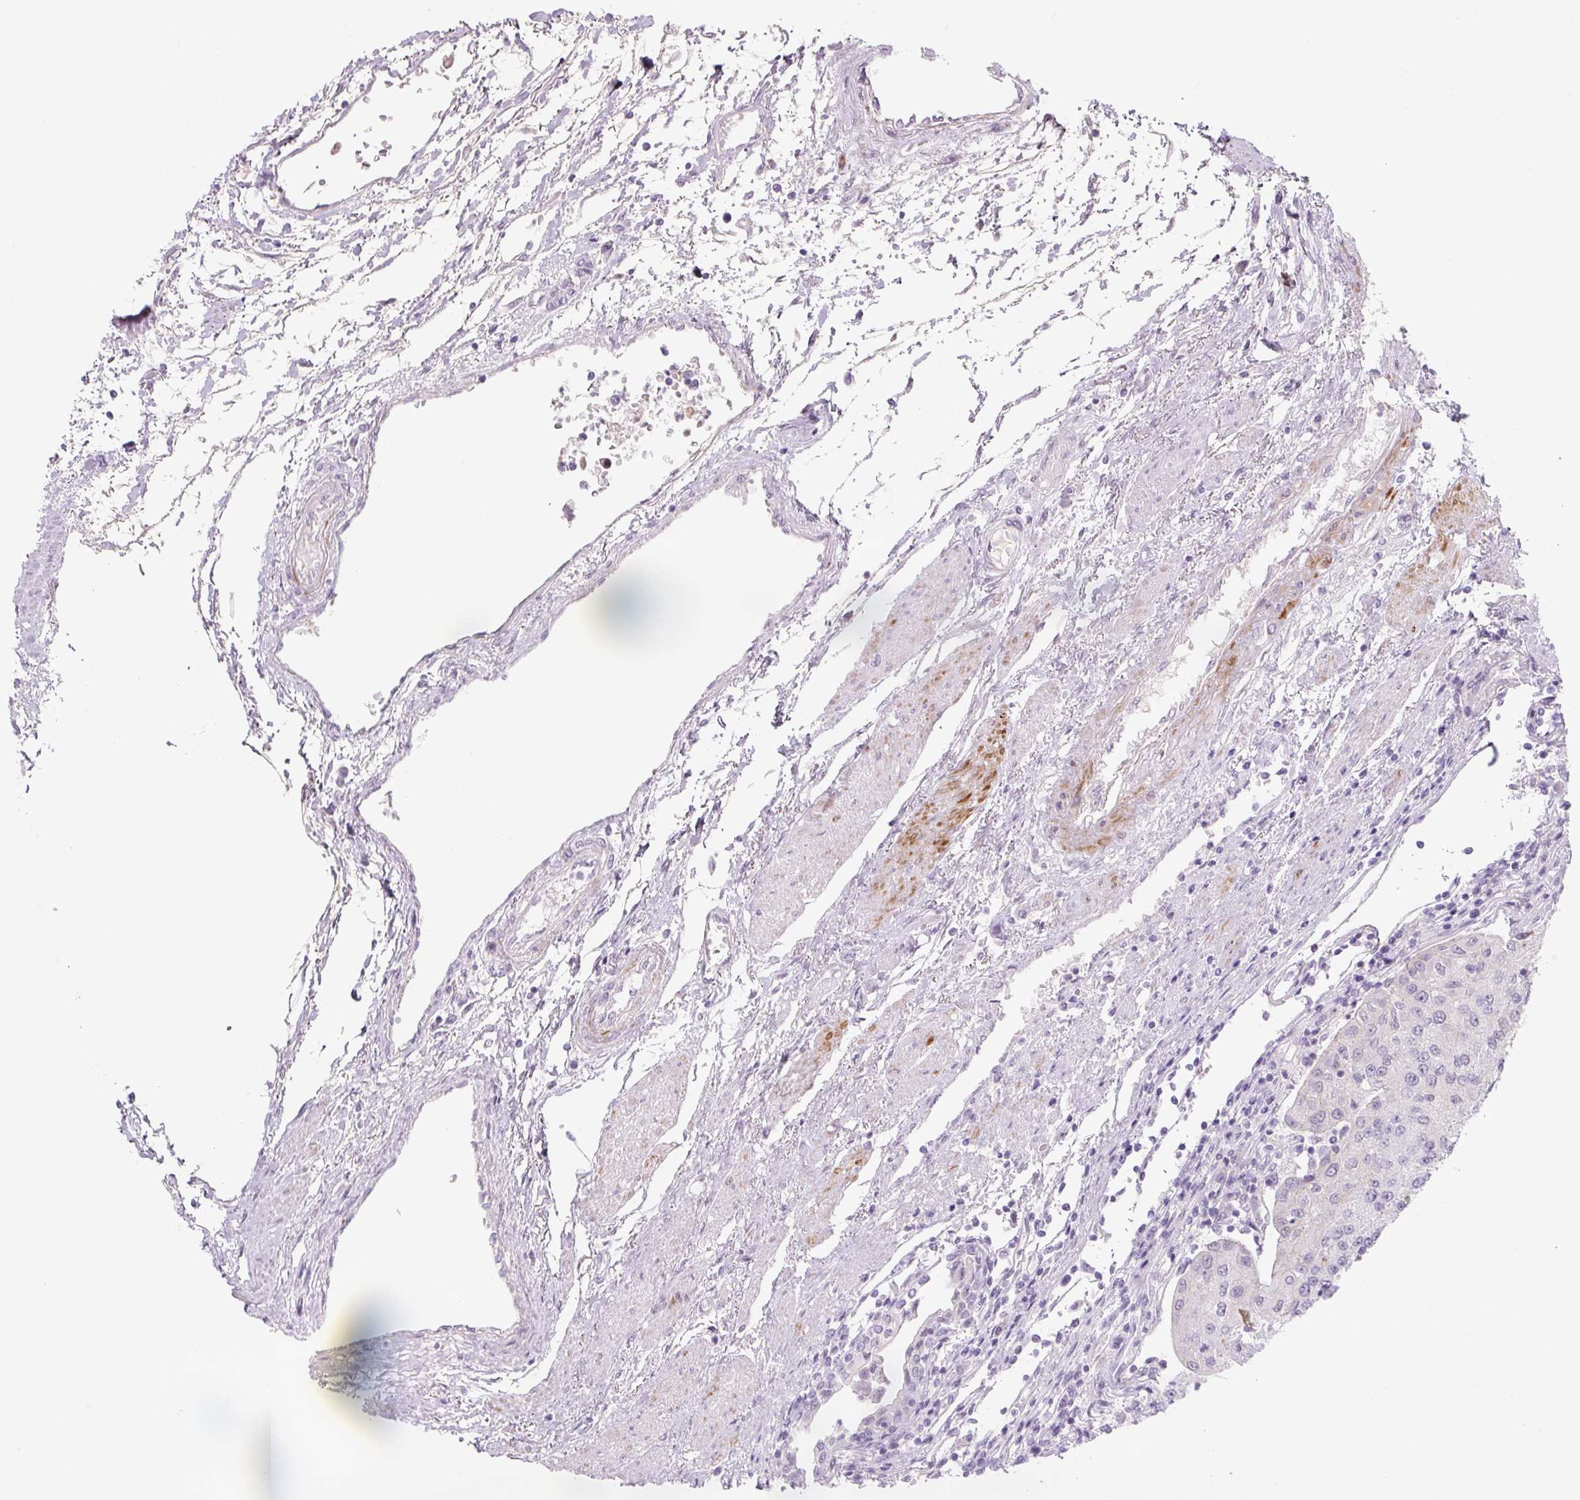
{"staining": {"intensity": "negative", "quantity": "none", "location": "none"}, "tissue": "urothelial cancer", "cell_type": "Tumor cells", "image_type": "cancer", "snomed": [{"axis": "morphology", "description": "Urothelial carcinoma, High grade"}, {"axis": "topography", "description": "Urinary bladder"}], "caption": "DAB (3,3'-diaminobenzidine) immunohistochemical staining of urothelial cancer shows no significant staining in tumor cells.", "gene": "PRM1", "patient": {"sex": "female", "age": 85}}